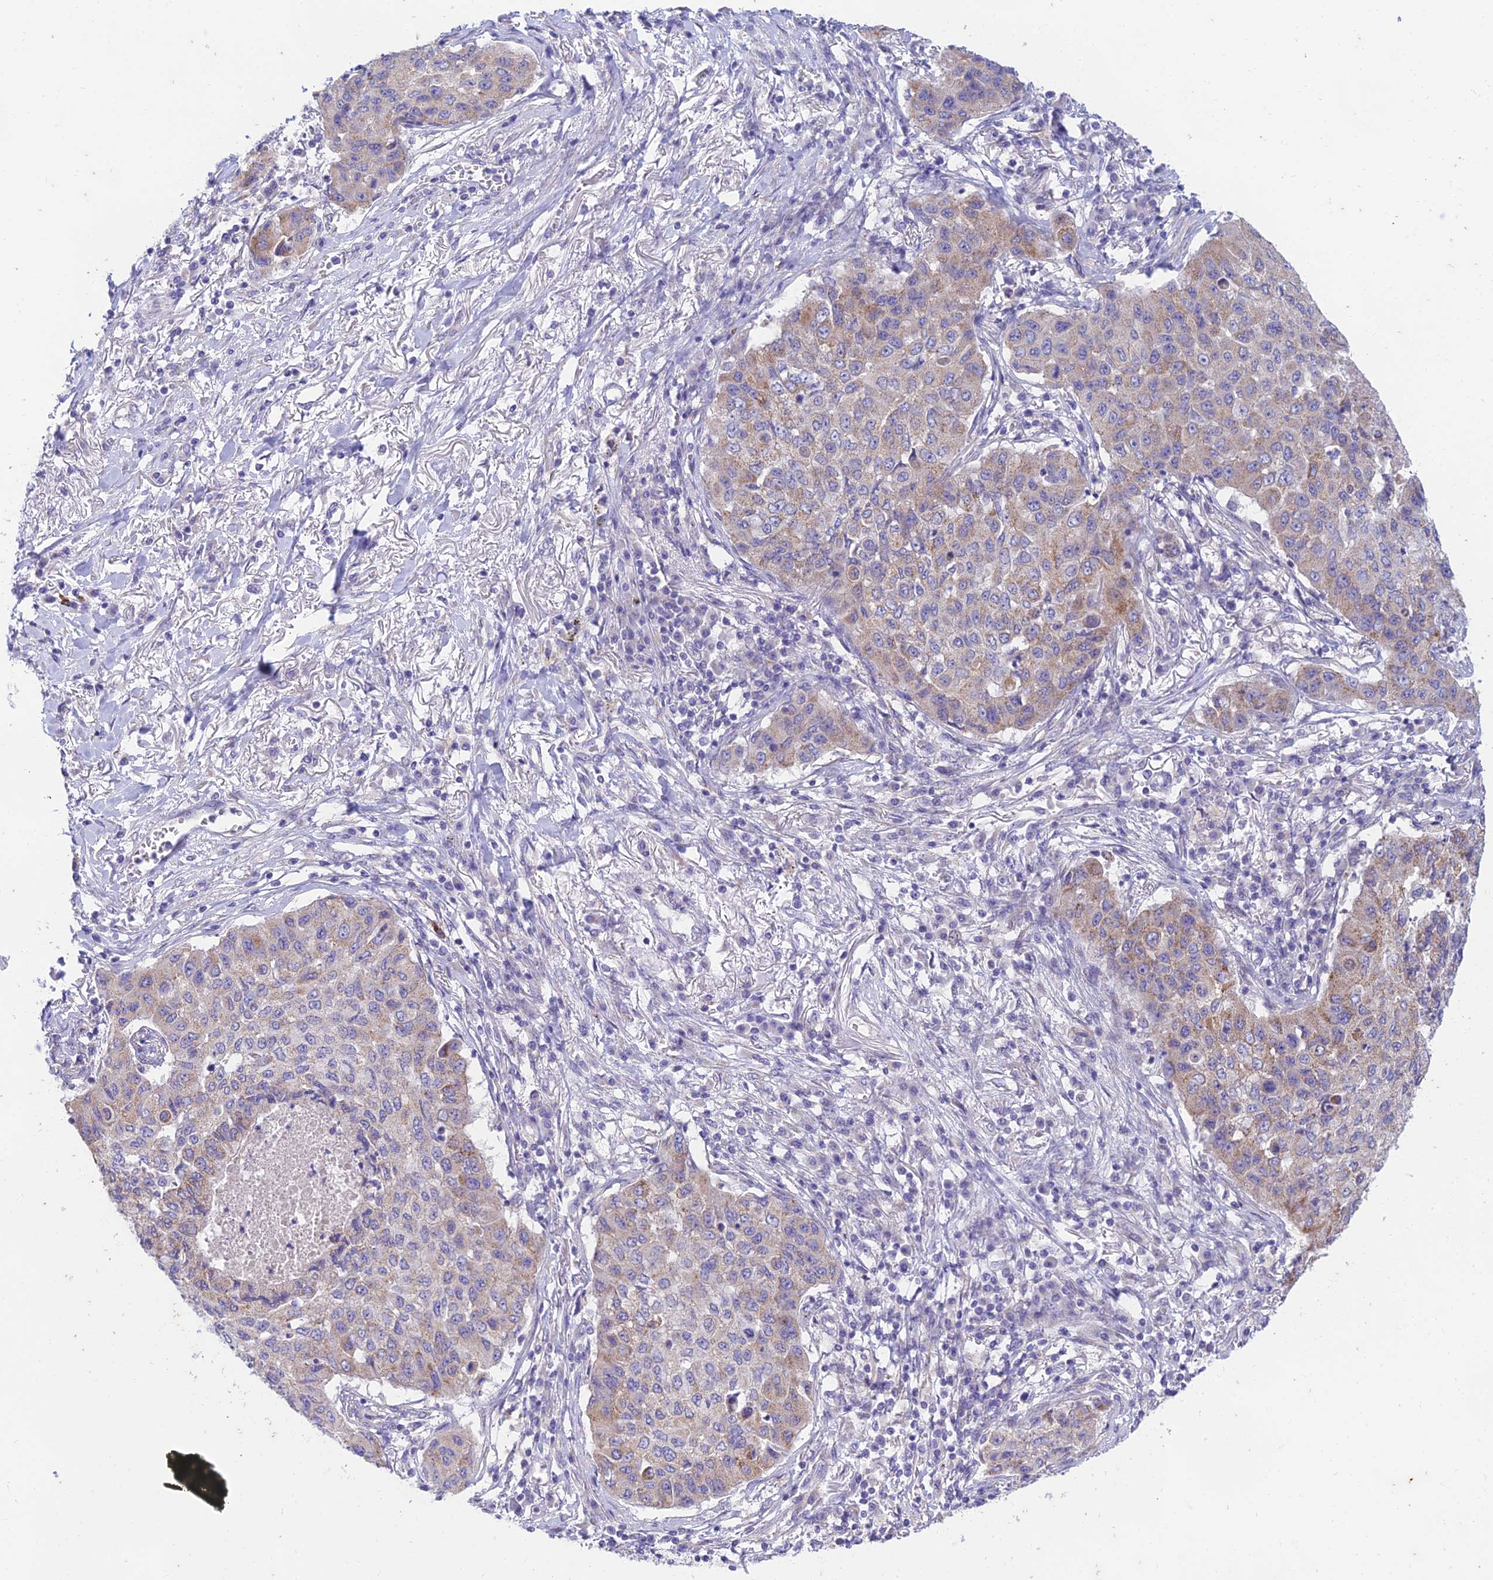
{"staining": {"intensity": "weak", "quantity": "<25%", "location": "cytoplasmic/membranous"}, "tissue": "lung cancer", "cell_type": "Tumor cells", "image_type": "cancer", "snomed": [{"axis": "morphology", "description": "Squamous cell carcinoma, NOS"}, {"axis": "topography", "description": "Lung"}], "caption": "An IHC photomicrograph of squamous cell carcinoma (lung) is shown. There is no staining in tumor cells of squamous cell carcinoma (lung).", "gene": "PTCD2", "patient": {"sex": "male", "age": 74}}